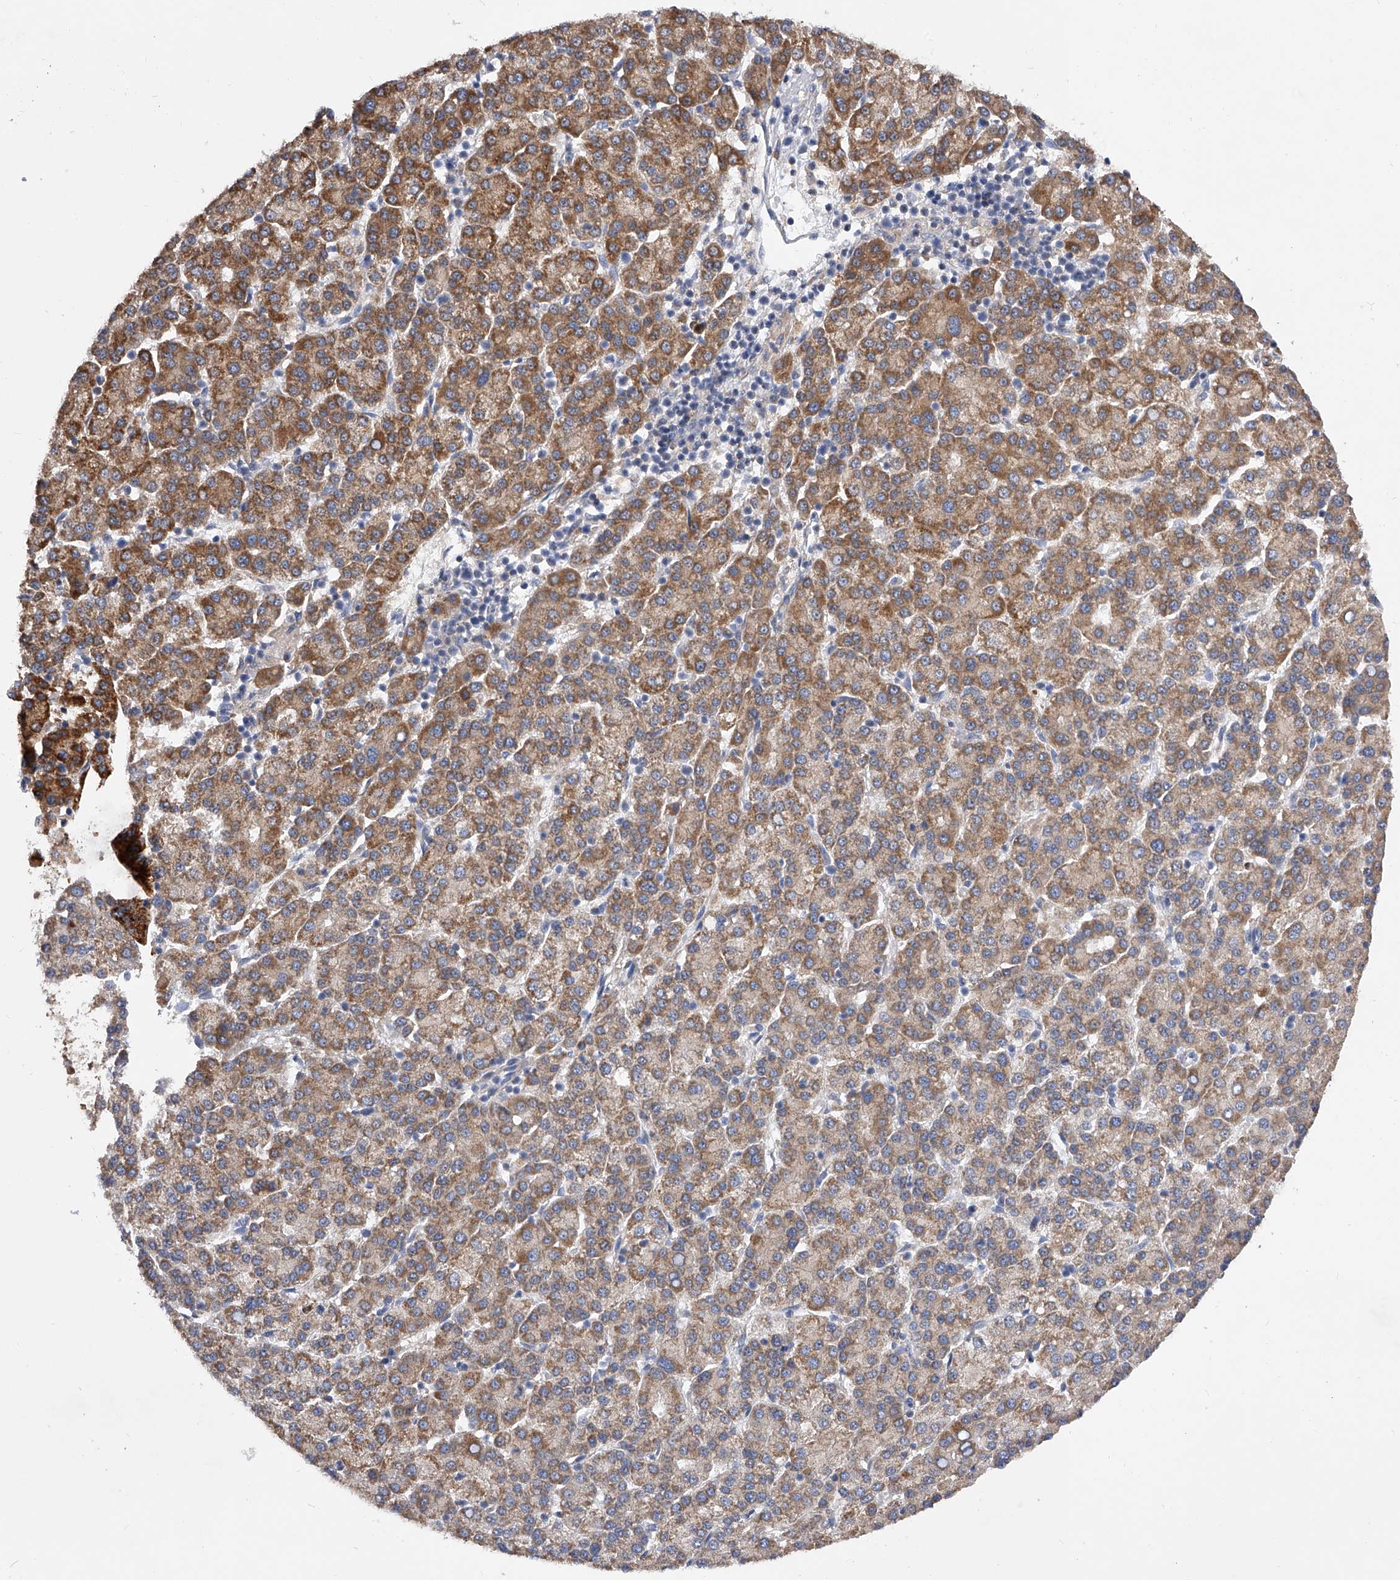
{"staining": {"intensity": "moderate", "quantity": ">75%", "location": "cytoplasmic/membranous"}, "tissue": "liver cancer", "cell_type": "Tumor cells", "image_type": "cancer", "snomed": [{"axis": "morphology", "description": "Carcinoma, Hepatocellular, NOS"}, {"axis": "topography", "description": "Liver"}], "caption": "Human liver hepatocellular carcinoma stained for a protein (brown) exhibits moderate cytoplasmic/membranous positive positivity in approximately >75% of tumor cells.", "gene": "PDSS2", "patient": {"sex": "female", "age": 58}}